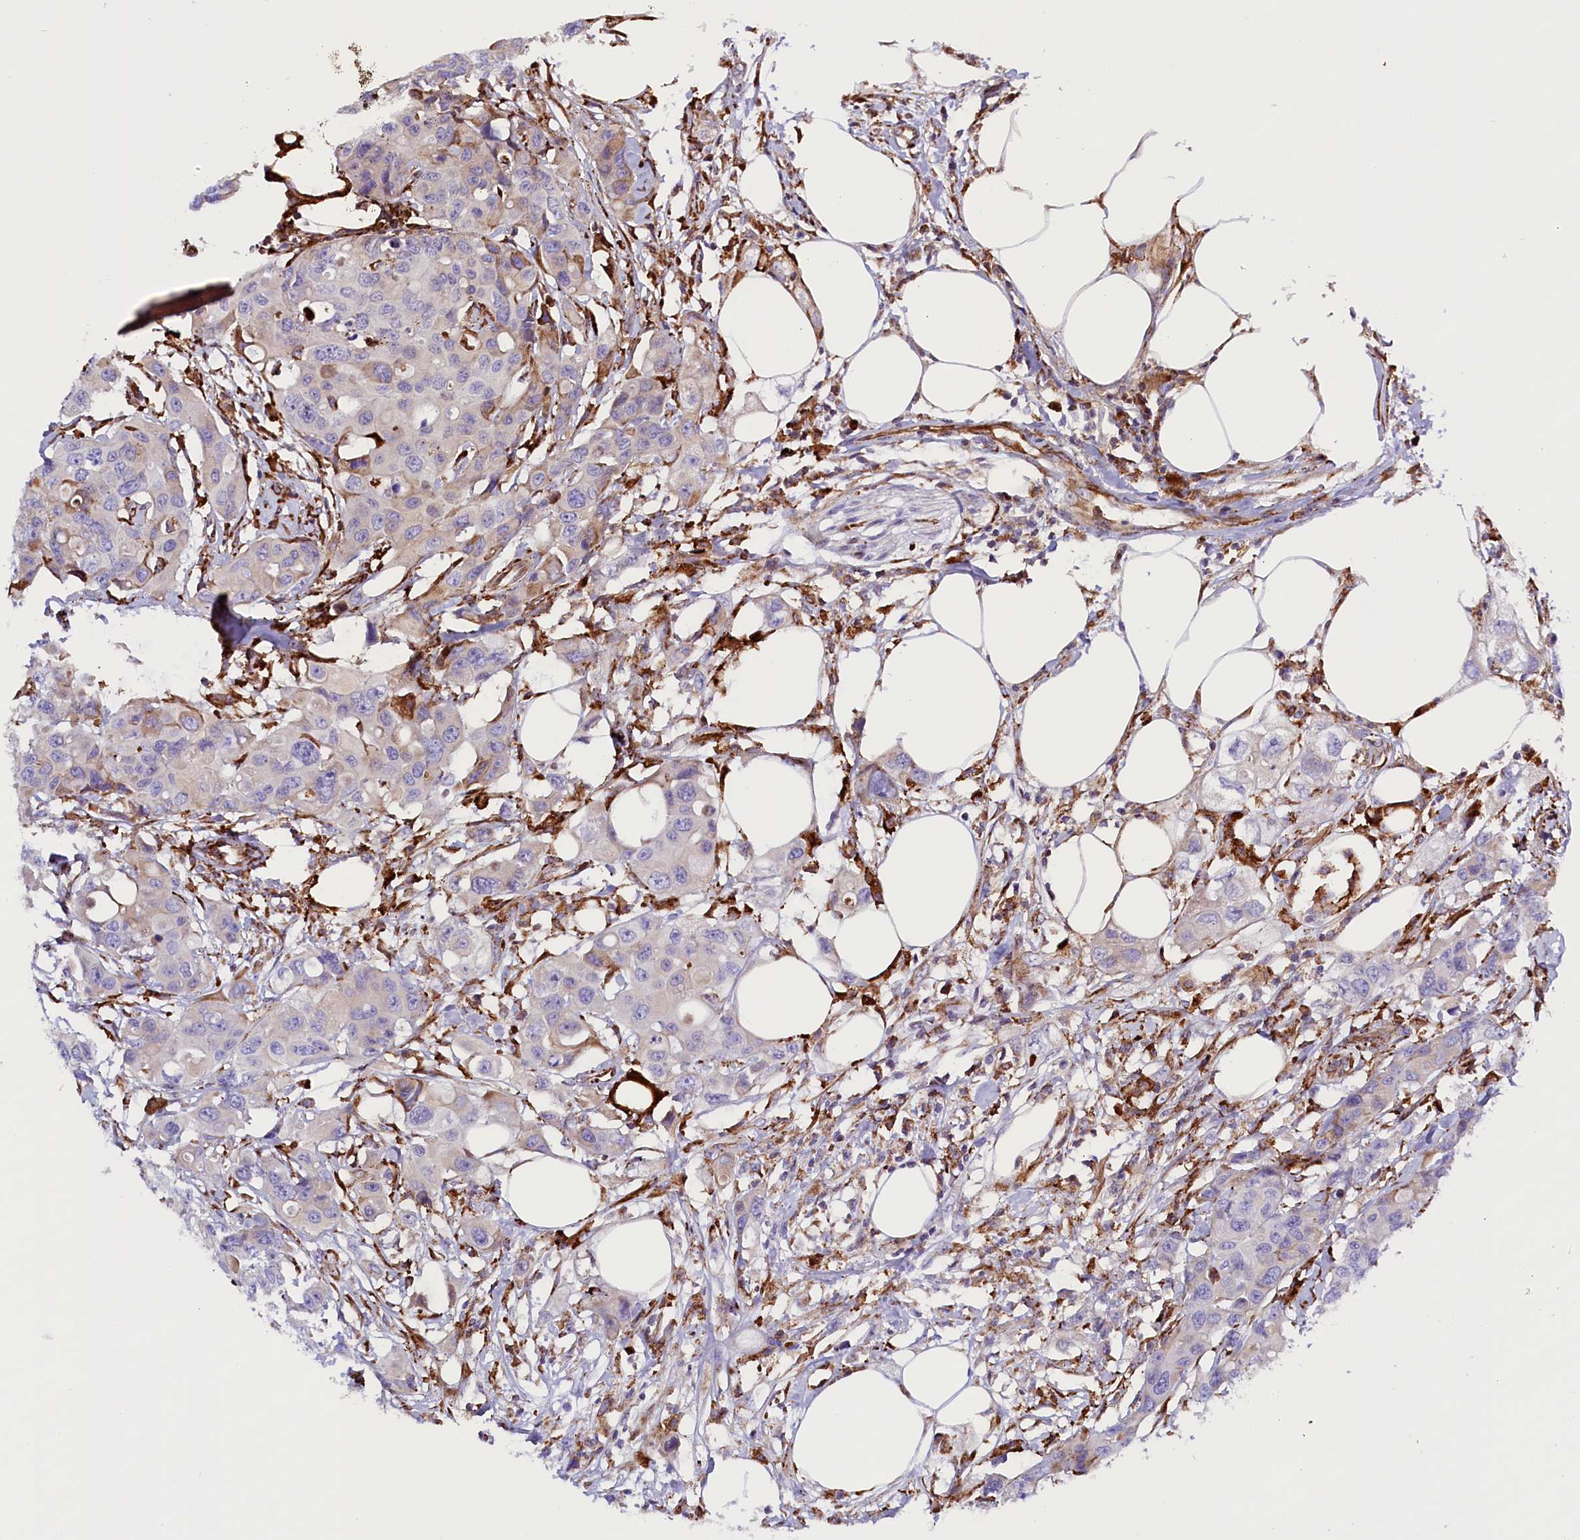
{"staining": {"intensity": "negative", "quantity": "none", "location": "none"}, "tissue": "colorectal cancer", "cell_type": "Tumor cells", "image_type": "cancer", "snomed": [{"axis": "morphology", "description": "Adenocarcinoma, NOS"}, {"axis": "topography", "description": "Colon"}], "caption": "Human colorectal cancer (adenocarcinoma) stained for a protein using immunohistochemistry shows no expression in tumor cells.", "gene": "CMTR2", "patient": {"sex": "male", "age": 77}}